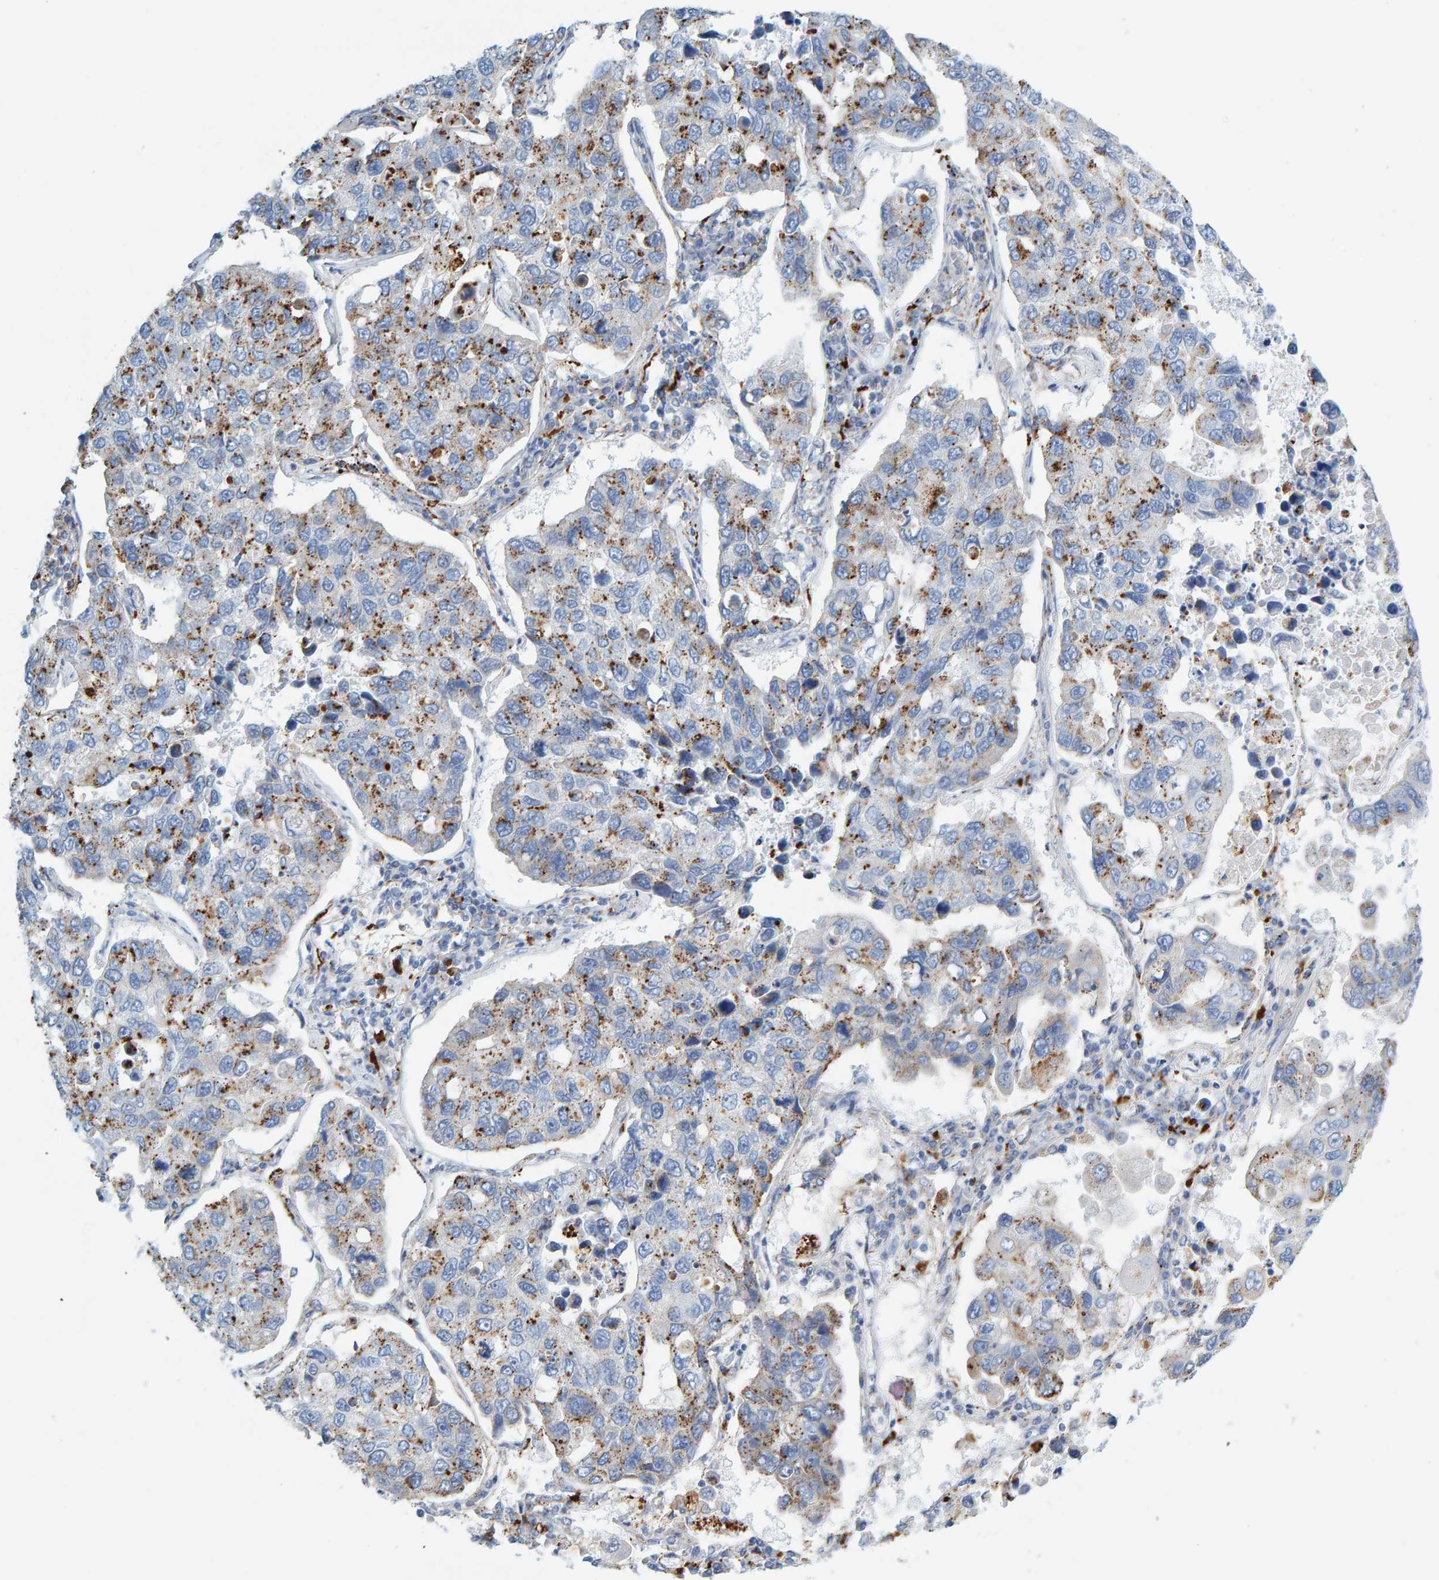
{"staining": {"intensity": "moderate", "quantity": ">75%", "location": "cytoplasmic/membranous"}, "tissue": "lung cancer", "cell_type": "Tumor cells", "image_type": "cancer", "snomed": [{"axis": "morphology", "description": "Adenocarcinoma, NOS"}, {"axis": "topography", "description": "Lung"}], "caption": "Protein expression analysis of lung adenocarcinoma demonstrates moderate cytoplasmic/membranous staining in about >75% of tumor cells. Immunohistochemistry (ihc) stains the protein in brown and the nuclei are stained blue.", "gene": "BIN3", "patient": {"sex": "male", "age": 64}}